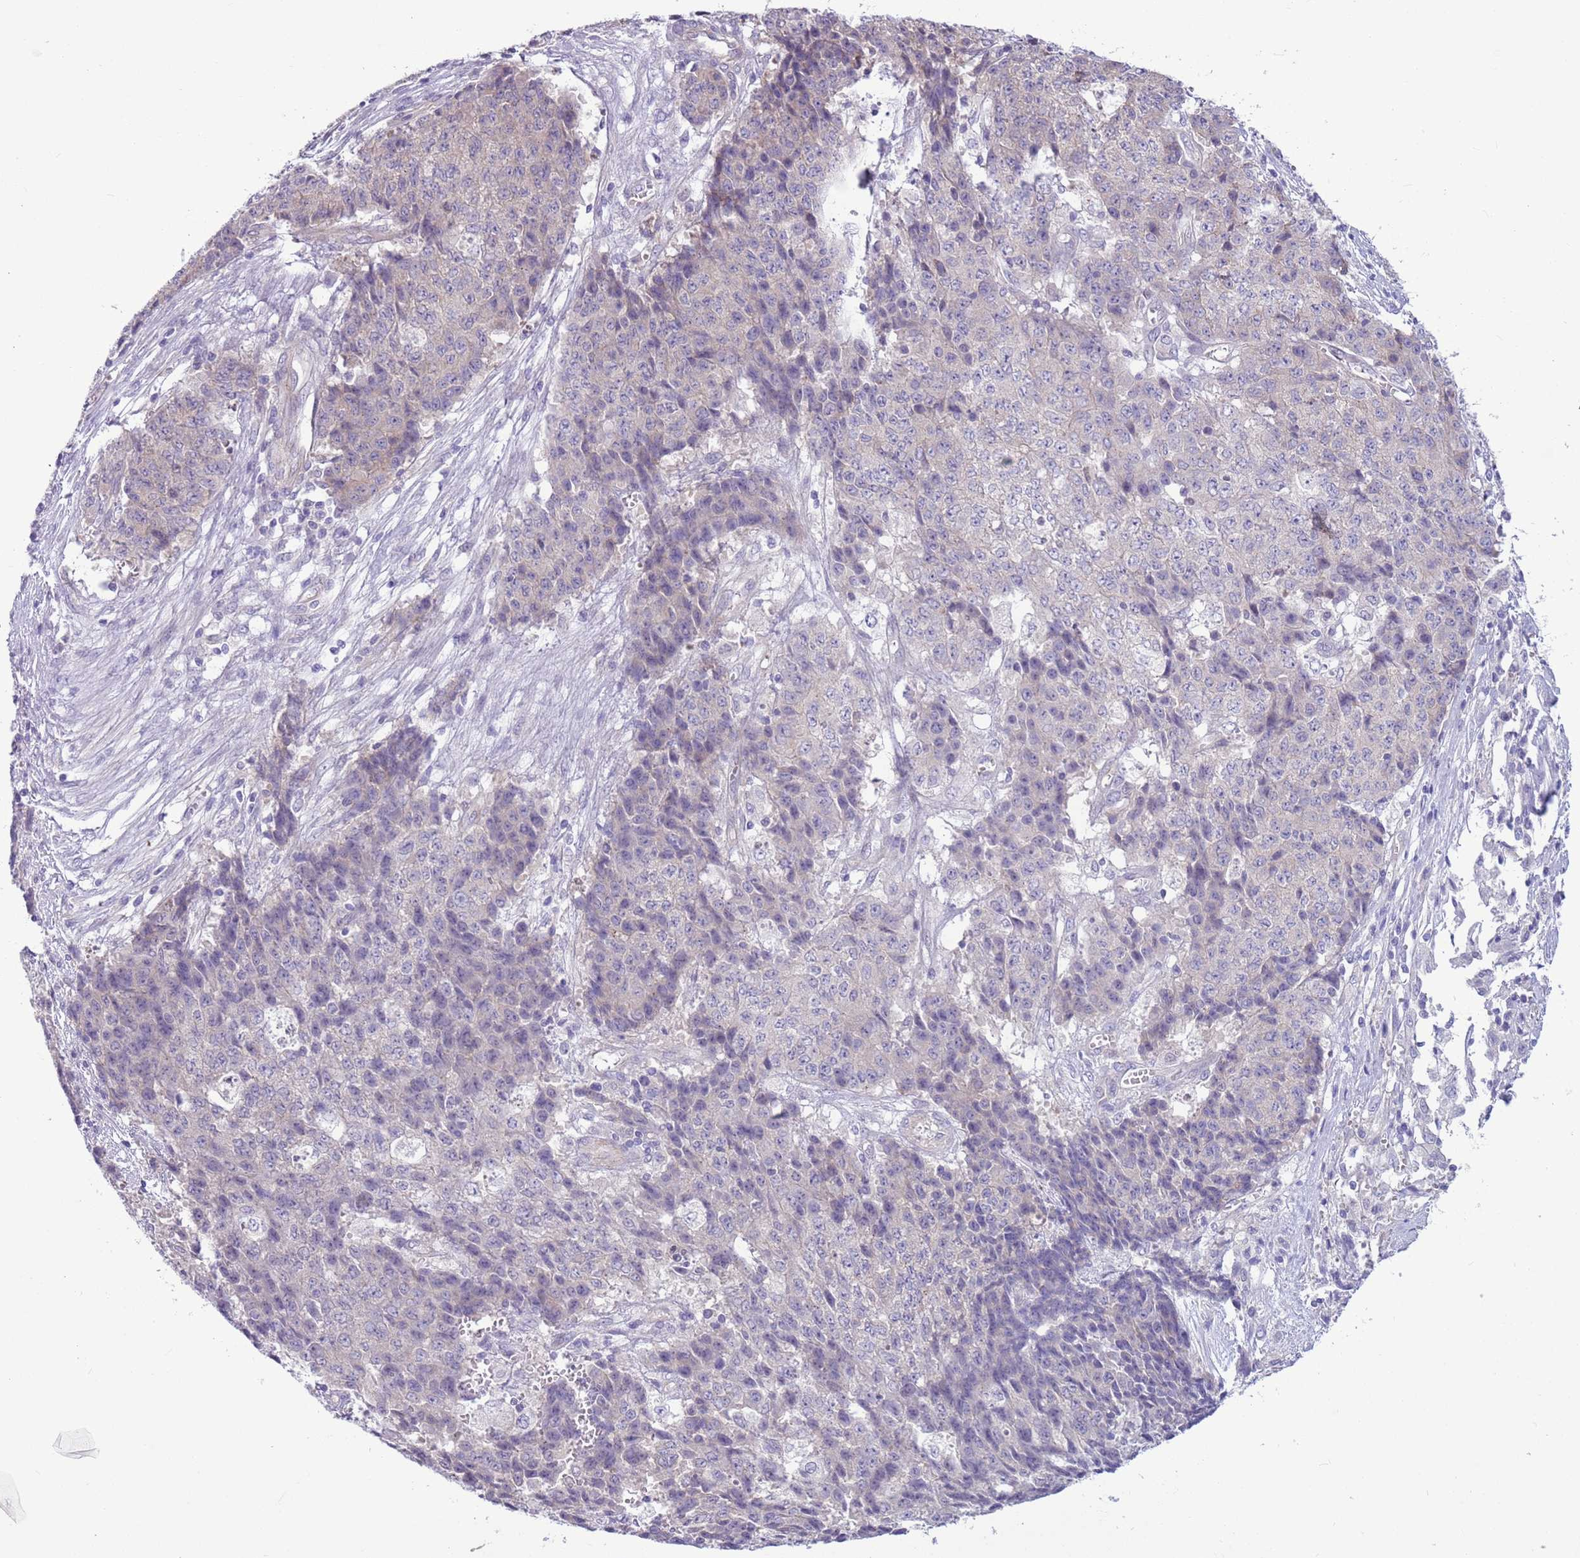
{"staining": {"intensity": "negative", "quantity": "none", "location": "none"}, "tissue": "ovarian cancer", "cell_type": "Tumor cells", "image_type": "cancer", "snomed": [{"axis": "morphology", "description": "Carcinoma, endometroid"}, {"axis": "topography", "description": "Ovary"}], "caption": "IHC image of ovarian endometroid carcinoma stained for a protein (brown), which displays no staining in tumor cells. The staining is performed using DAB brown chromogen with nuclei counter-stained in using hematoxylin.", "gene": "PARP8", "patient": {"sex": "female", "age": 42}}